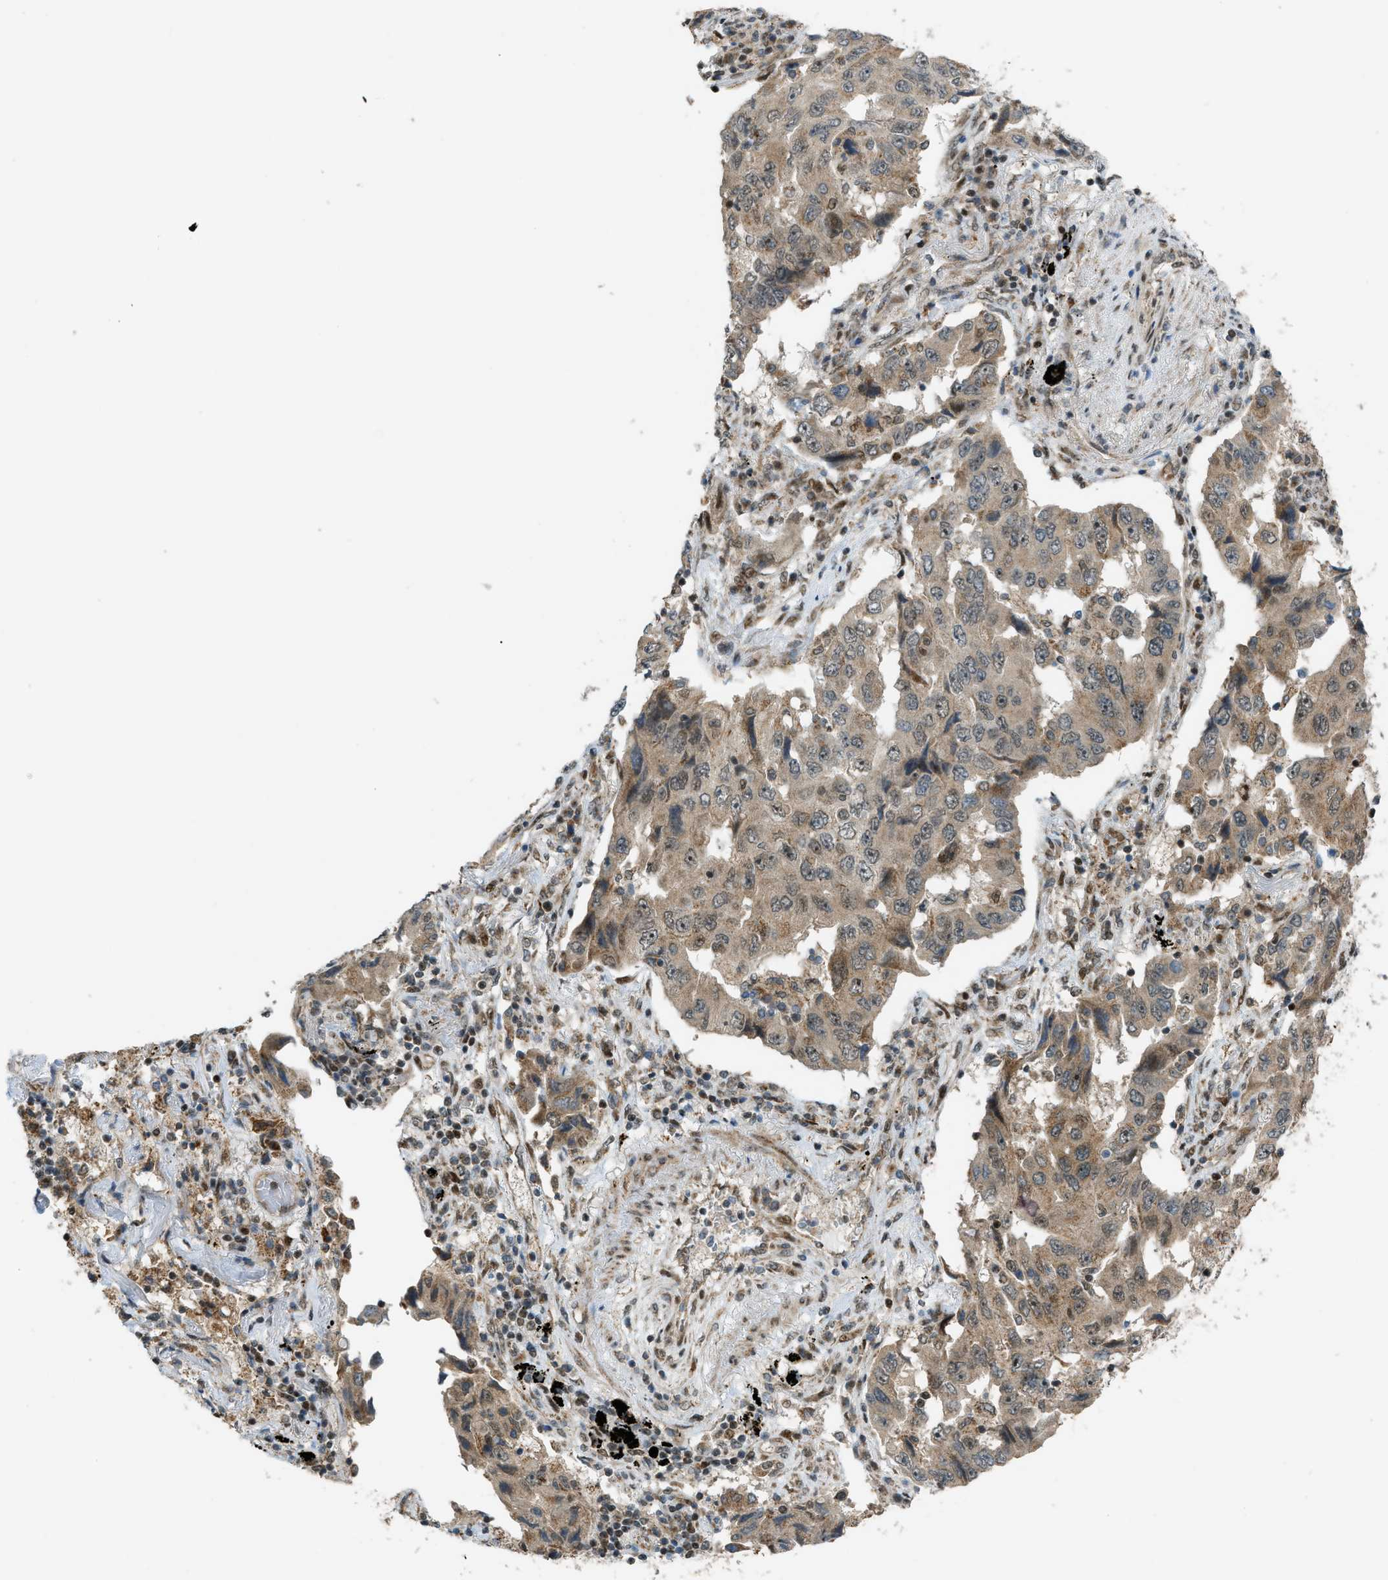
{"staining": {"intensity": "weak", "quantity": ">75%", "location": "cytoplasmic/membranous,nuclear"}, "tissue": "lung cancer", "cell_type": "Tumor cells", "image_type": "cancer", "snomed": [{"axis": "morphology", "description": "Adenocarcinoma, NOS"}, {"axis": "topography", "description": "Lung"}], "caption": "Brown immunohistochemical staining in human lung adenocarcinoma shows weak cytoplasmic/membranous and nuclear expression in about >75% of tumor cells.", "gene": "CCDC186", "patient": {"sex": "female", "age": 65}}